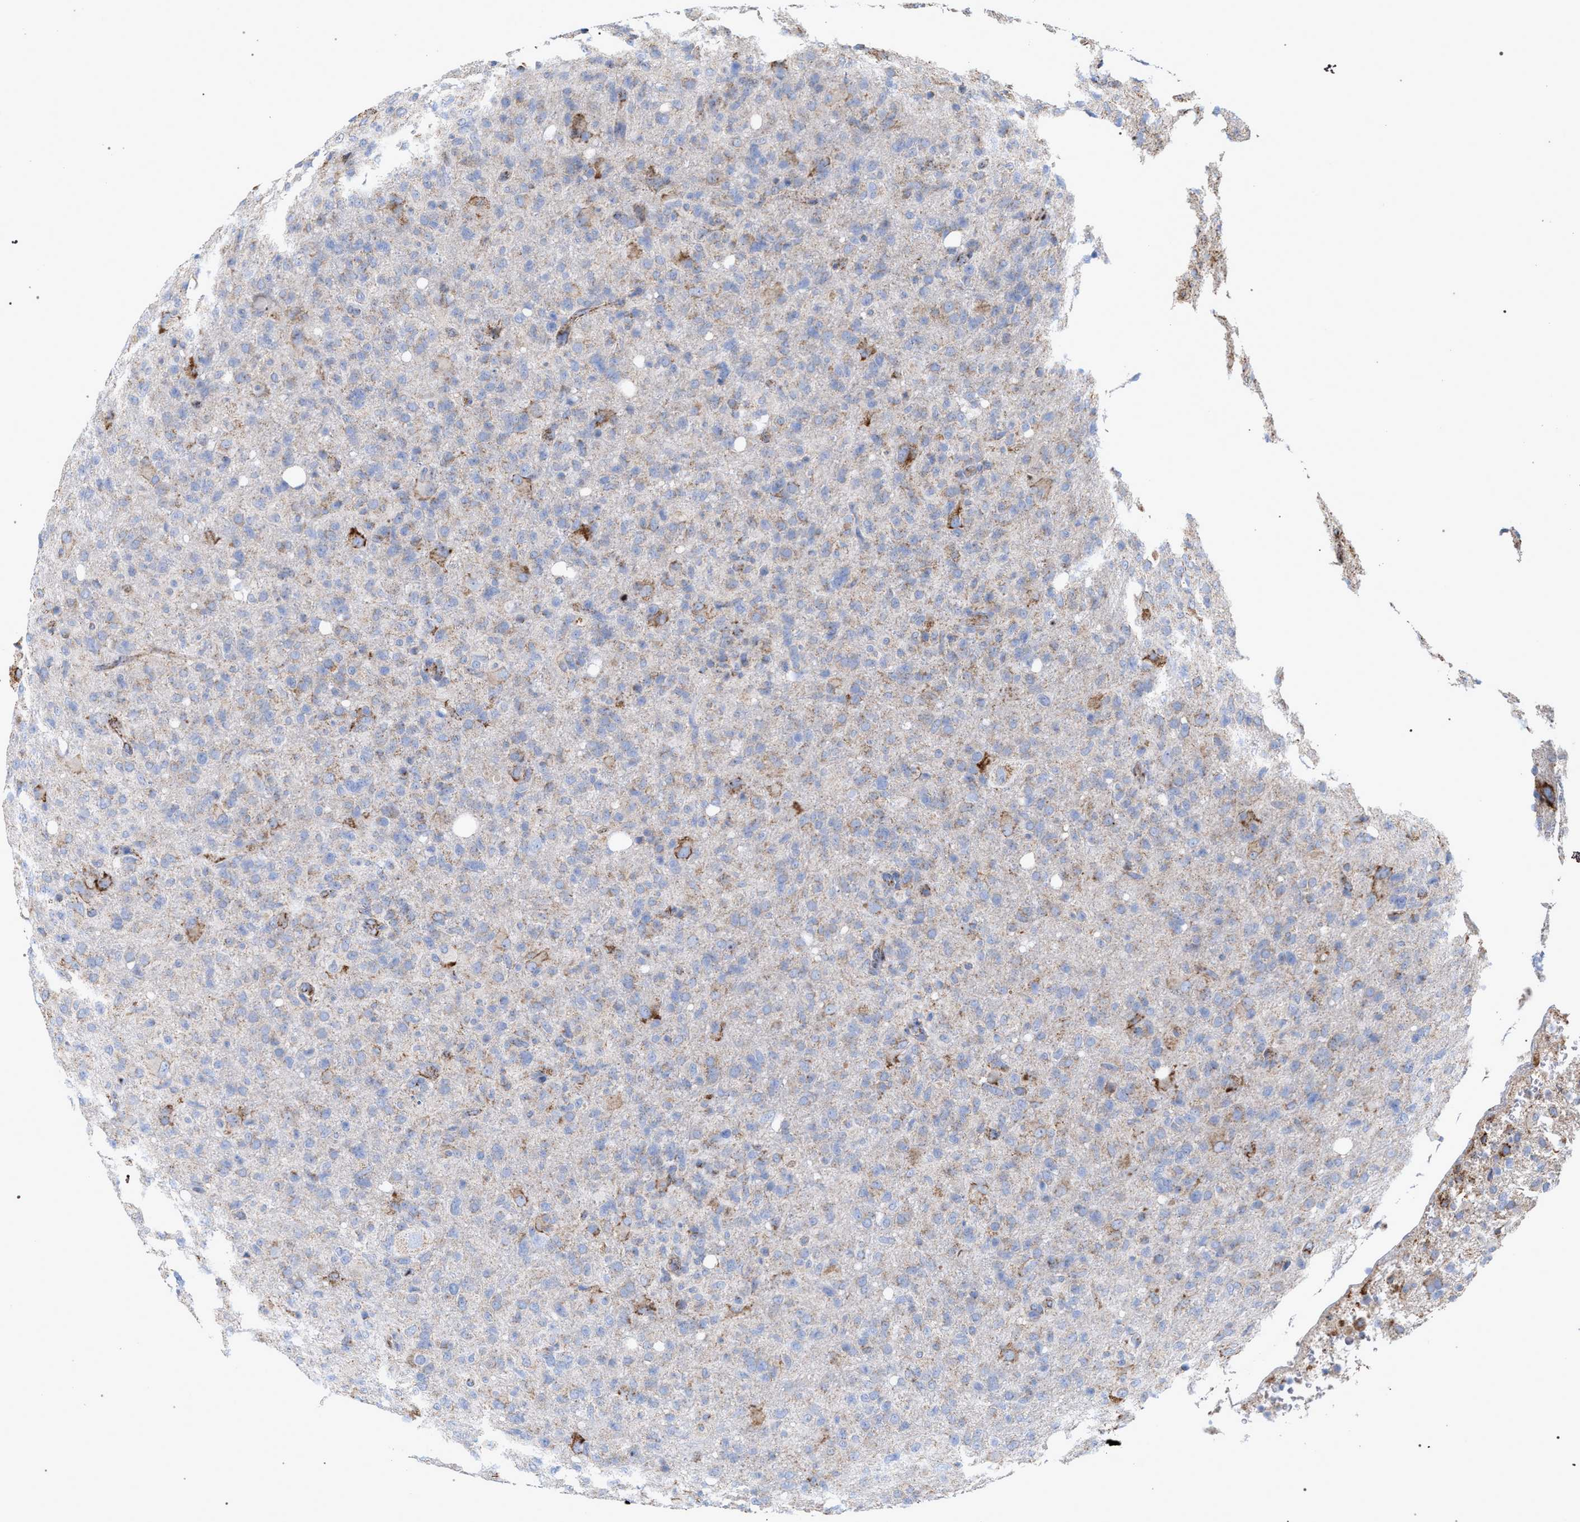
{"staining": {"intensity": "moderate", "quantity": "<25%", "location": "cytoplasmic/membranous"}, "tissue": "glioma", "cell_type": "Tumor cells", "image_type": "cancer", "snomed": [{"axis": "morphology", "description": "Glioma, malignant, High grade"}, {"axis": "topography", "description": "Brain"}], "caption": "Brown immunohistochemical staining in human glioma reveals moderate cytoplasmic/membranous staining in approximately <25% of tumor cells. Immunohistochemistry (ihc) stains the protein in brown and the nuclei are stained blue.", "gene": "ECI2", "patient": {"sex": "female", "age": 57}}